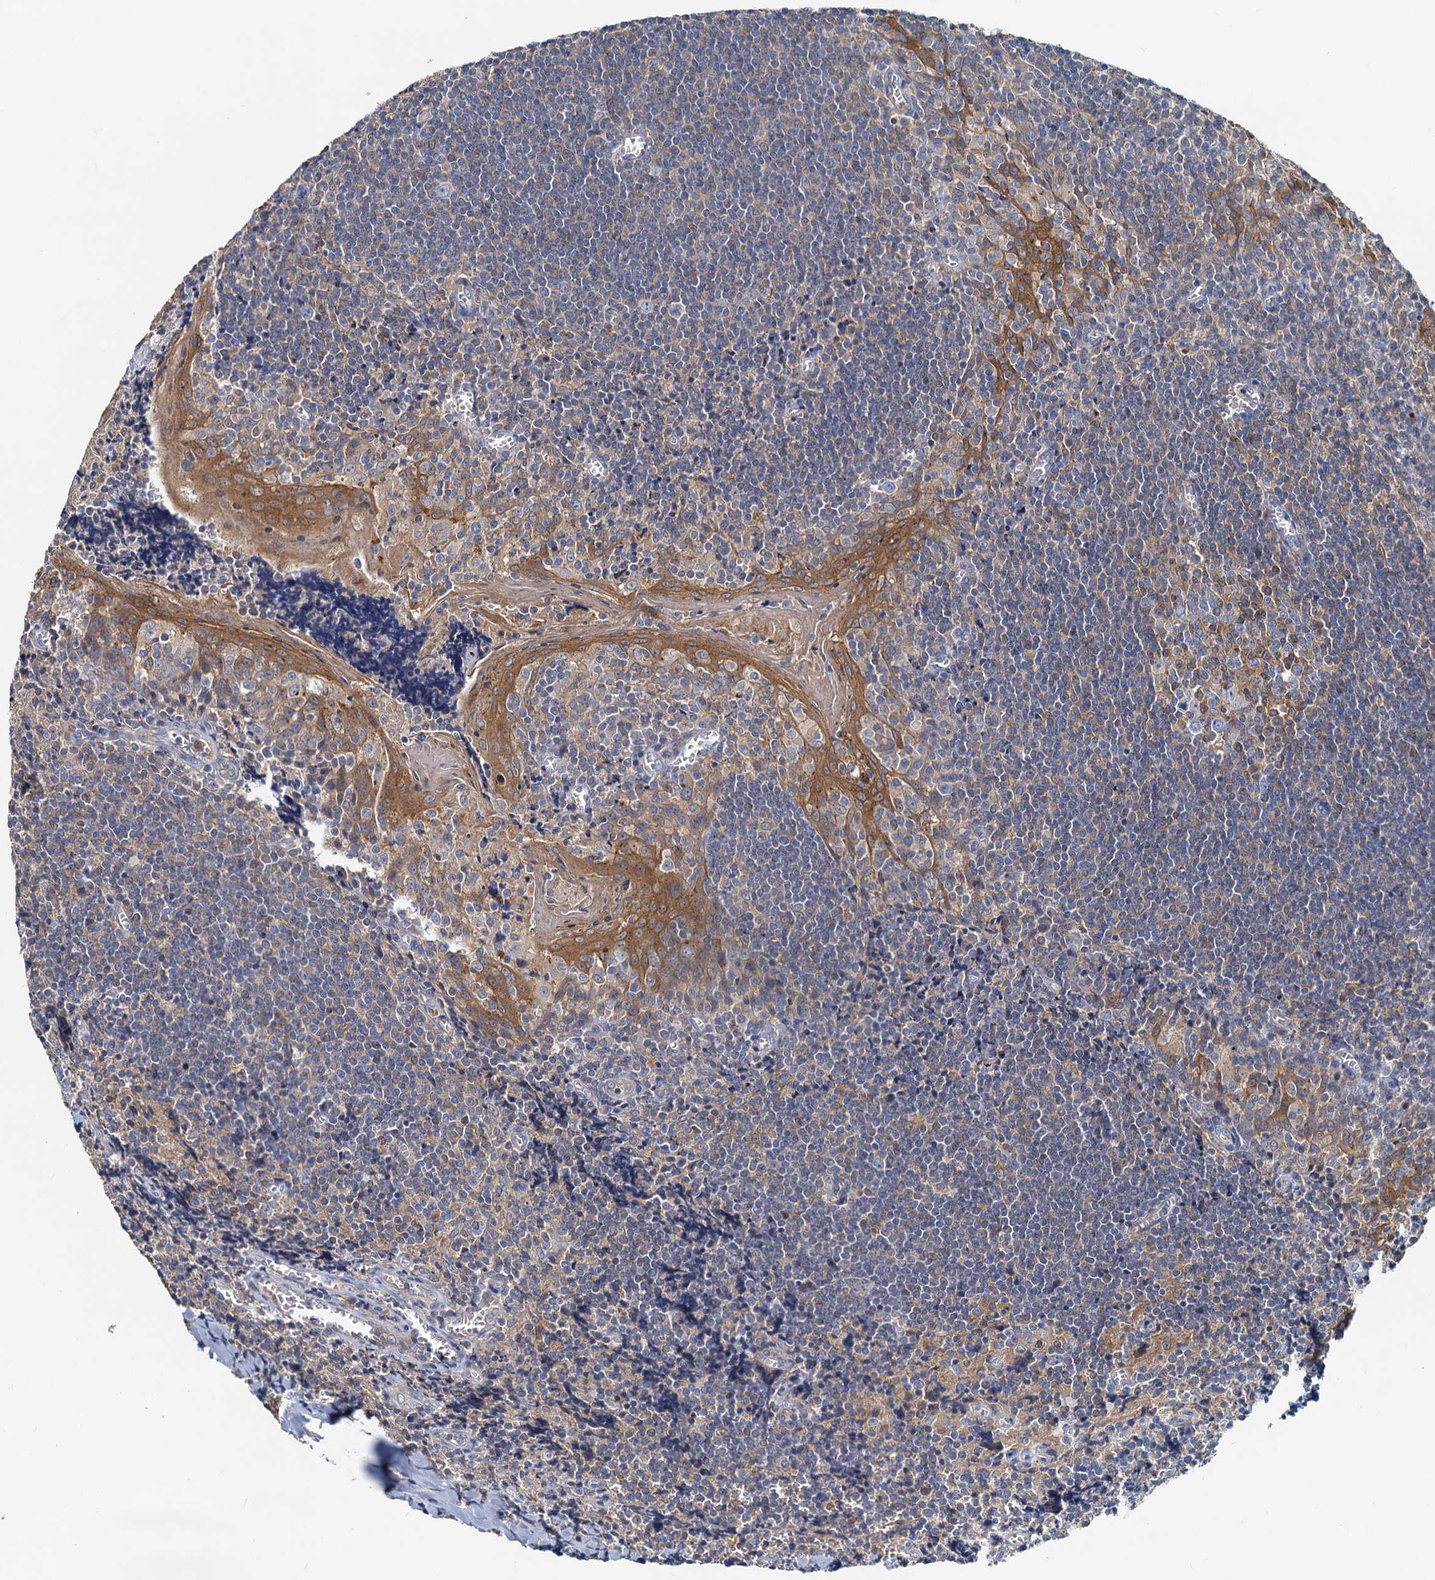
{"staining": {"intensity": "weak", "quantity": "<25%", "location": "cytoplasmic/membranous"}, "tissue": "tonsil", "cell_type": "Germinal center cells", "image_type": "normal", "snomed": [{"axis": "morphology", "description": "Normal tissue, NOS"}, {"axis": "topography", "description": "Tonsil"}], "caption": "DAB (3,3'-diaminobenzidine) immunohistochemical staining of normal tonsil displays no significant staining in germinal center cells. (Immunohistochemistry (ihc), brightfield microscopy, high magnification).", "gene": "TOLLIP", "patient": {"sex": "male", "age": 27}}